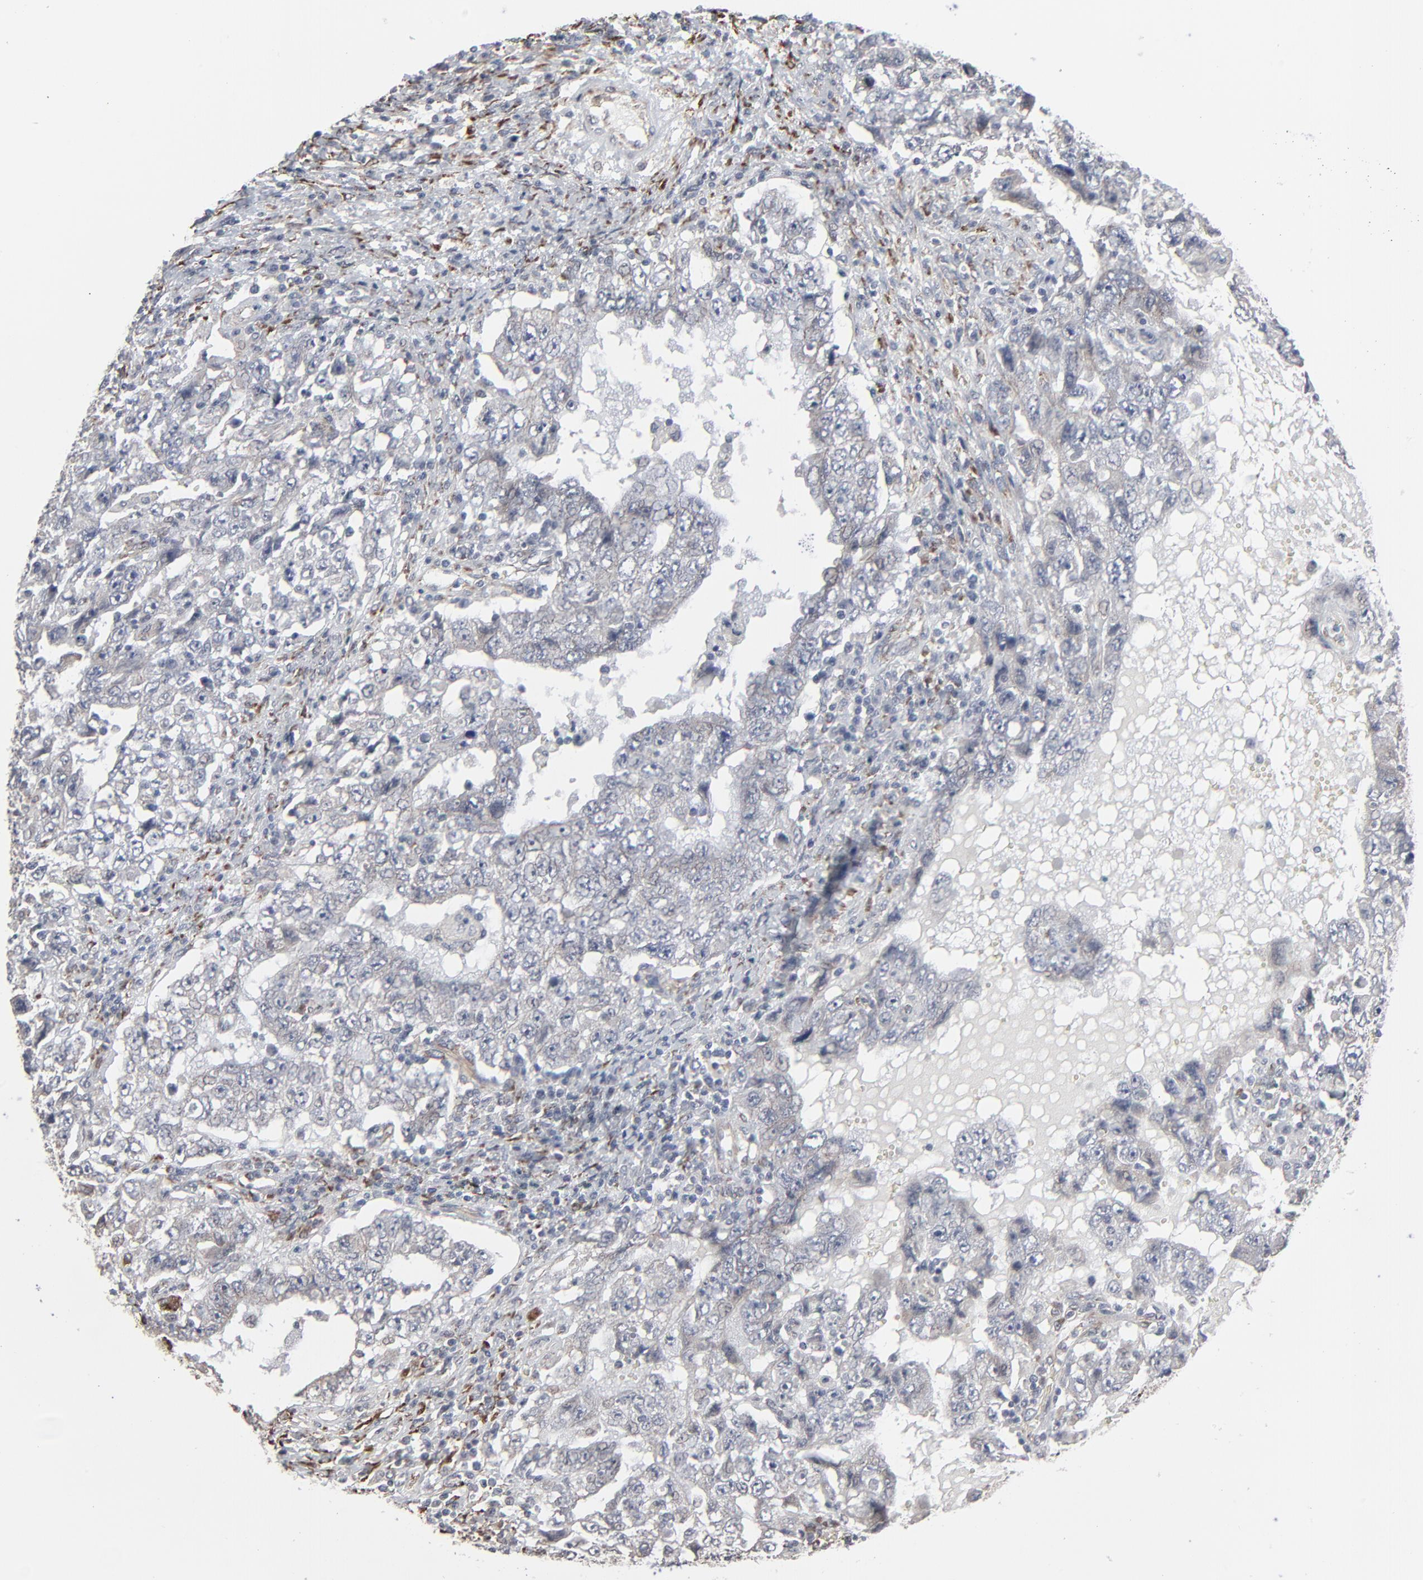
{"staining": {"intensity": "weak", "quantity": "<25%", "location": "cytoplasmic/membranous"}, "tissue": "testis cancer", "cell_type": "Tumor cells", "image_type": "cancer", "snomed": [{"axis": "morphology", "description": "Carcinoma, Embryonal, NOS"}, {"axis": "topography", "description": "Testis"}], "caption": "Immunohistochemical staining of human embryonal carcinoma (testis) shows no significant positivity in tumor cells.", "gene": "CTNND1", "patient": {"sex": "male", "age": 26}}